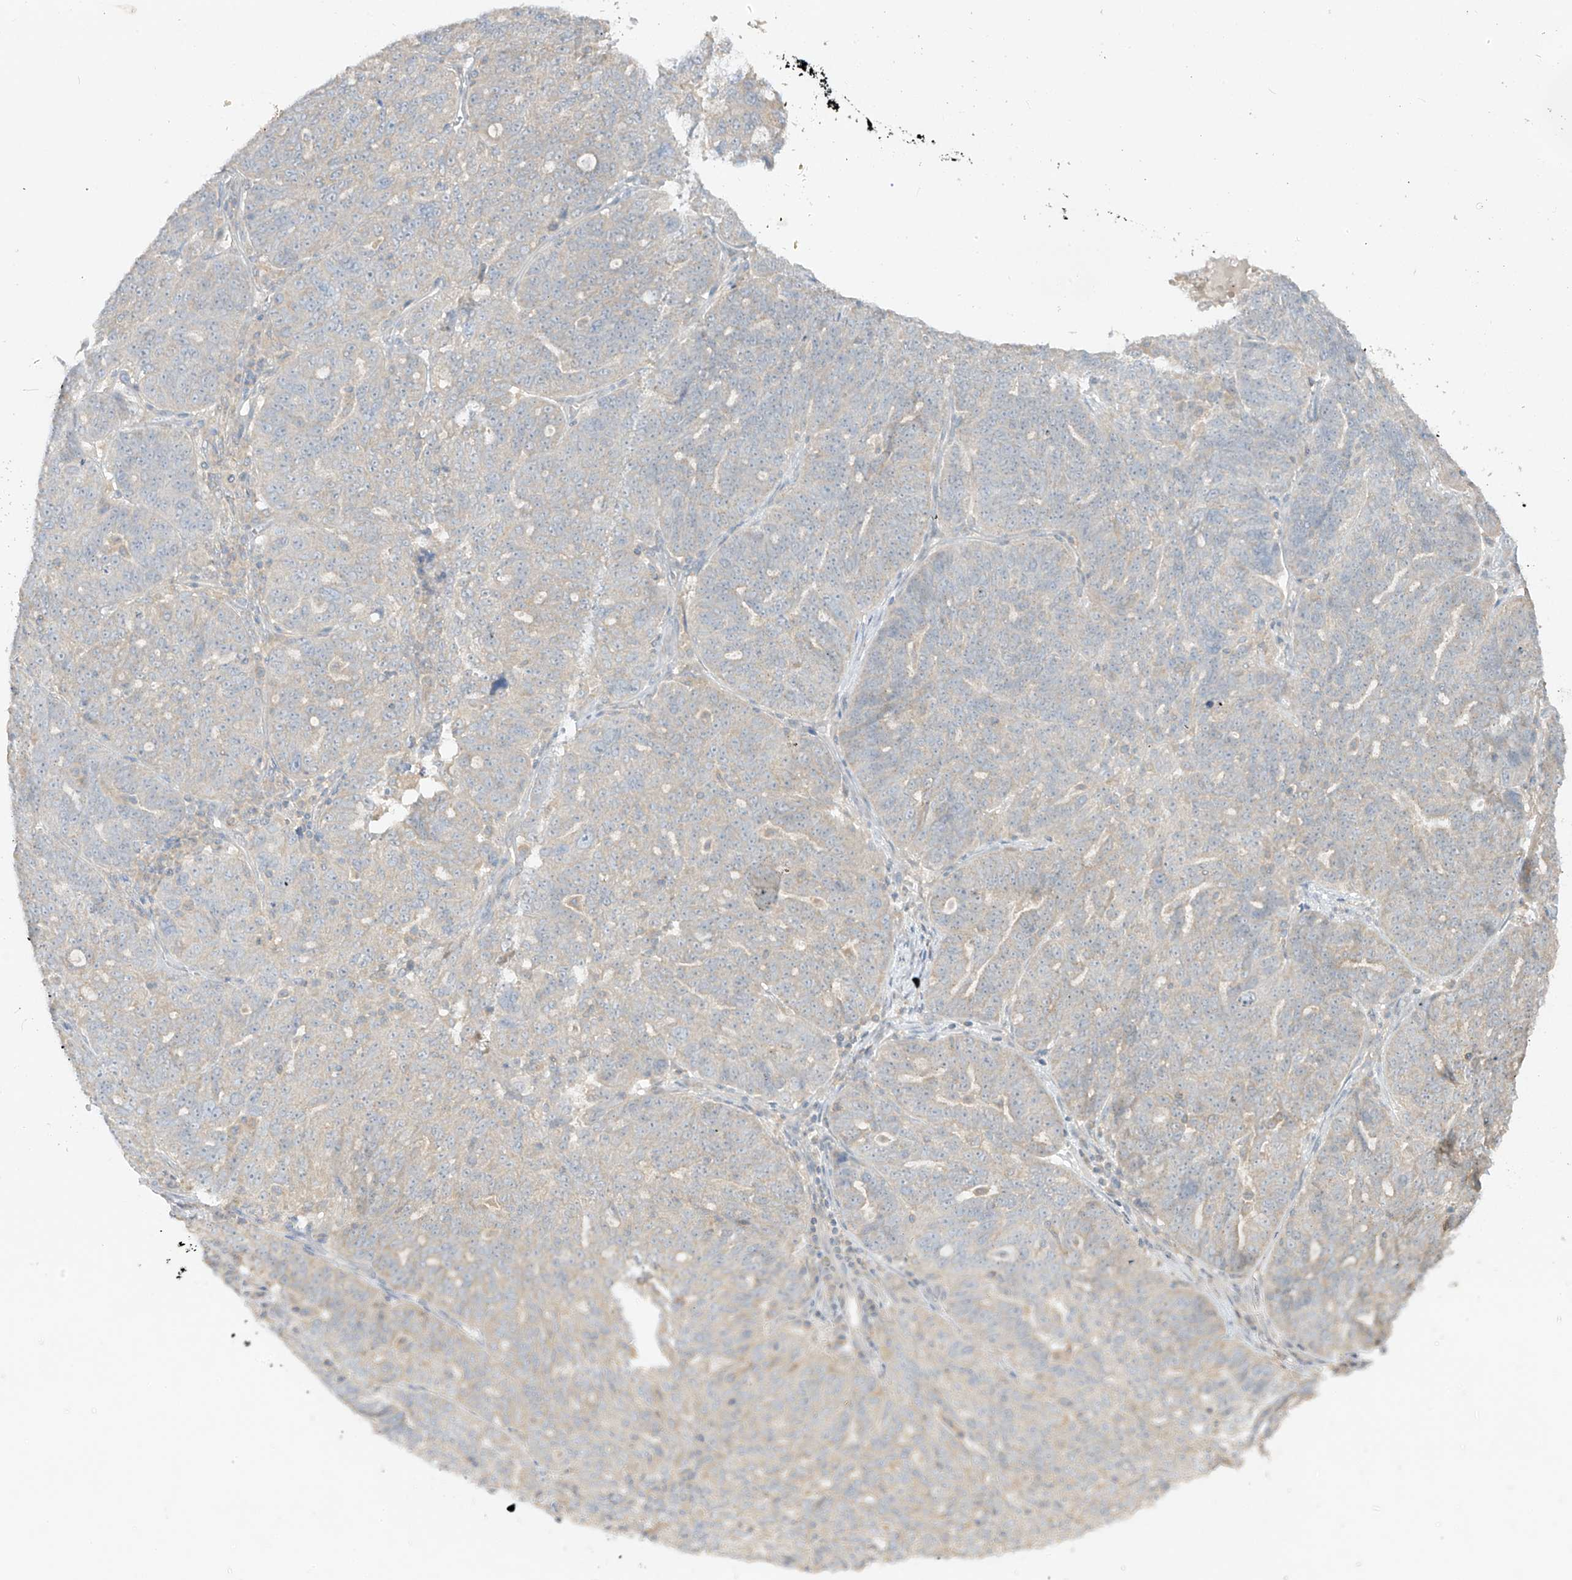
{"staining": {"intensity": "weak", "quantity": "<25%", "location": "cytoplasmic/membranous"}, "tissue": "ovarian cancer", "cell_type": "Tumor cells", "image_type": "cancer", "snomed": [{"axis": "morphology", "description": "Cystadenocarcinoma, serous, NOS"}, {"axis": "topography", "description": "Ovary"}], "caption": "Histopathology image shows no protein expression in tumor cells of serous cystadenocarcinoma (ovarian) tissue.", "gene": "ANGEL2", "patient": {"sex": "female", "age": 59}}